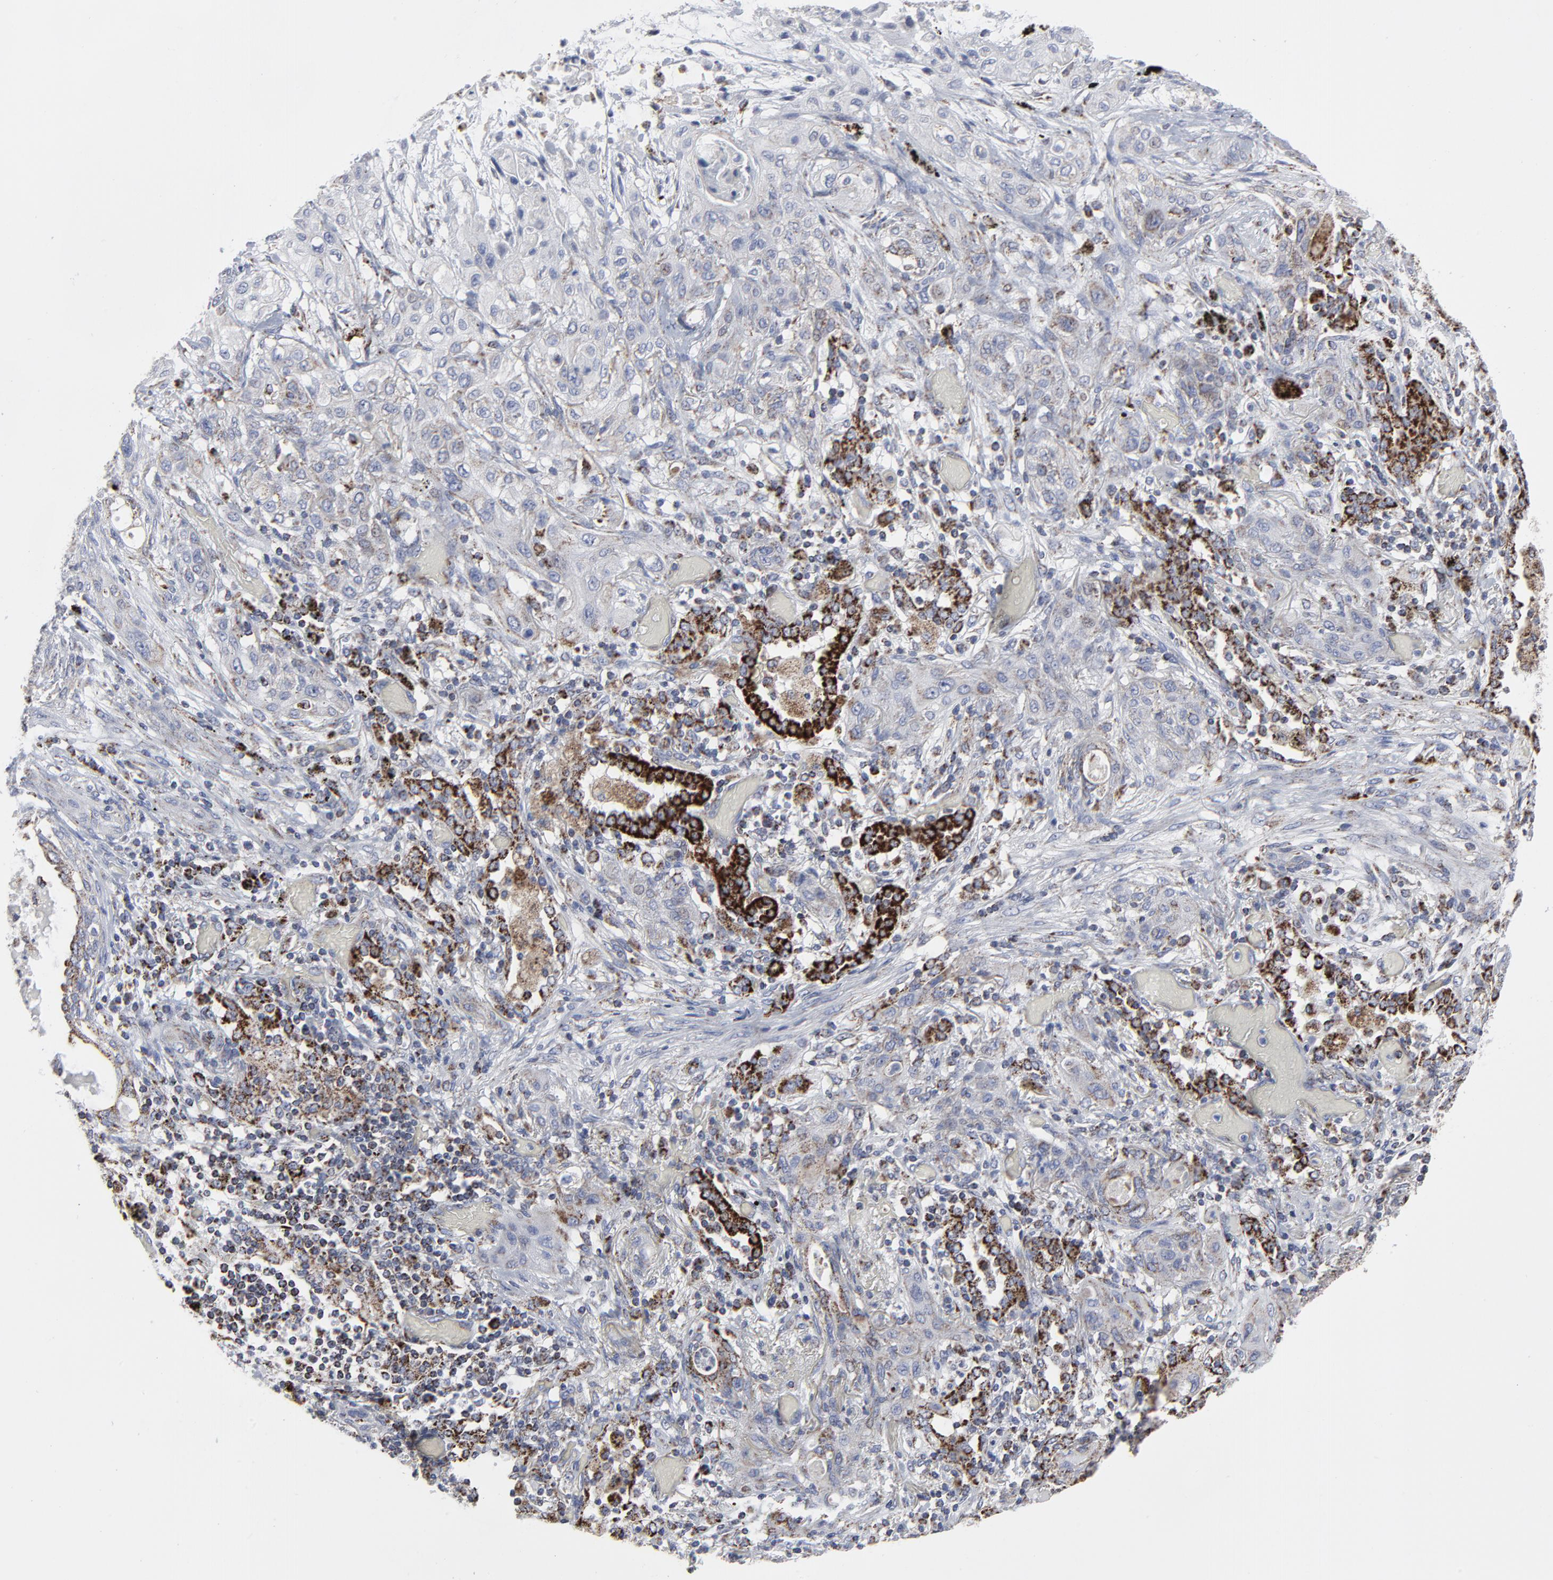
{"staining": {"intensity": "negative", "quantity": "none", "location": "none"}, "tissue": "lung cancer", "cell_type": "Tumor cells", "image_type": "cancer", "snomed": [{"axis": "morphology", "description": "Squamous cell carcinoma, NOS"}, {"axis": "topography", "description": "Lung"}], "caption": "High magnification brightfield microscopy of lung cancer stained with DAB (3,3'-diaminobenzidine) (brown) and counterstained with hematoxylin (blue): tumor cells show no significant staining.", "gene": "TXNRD2", "patient": {"sex": "female", "age": 47}}